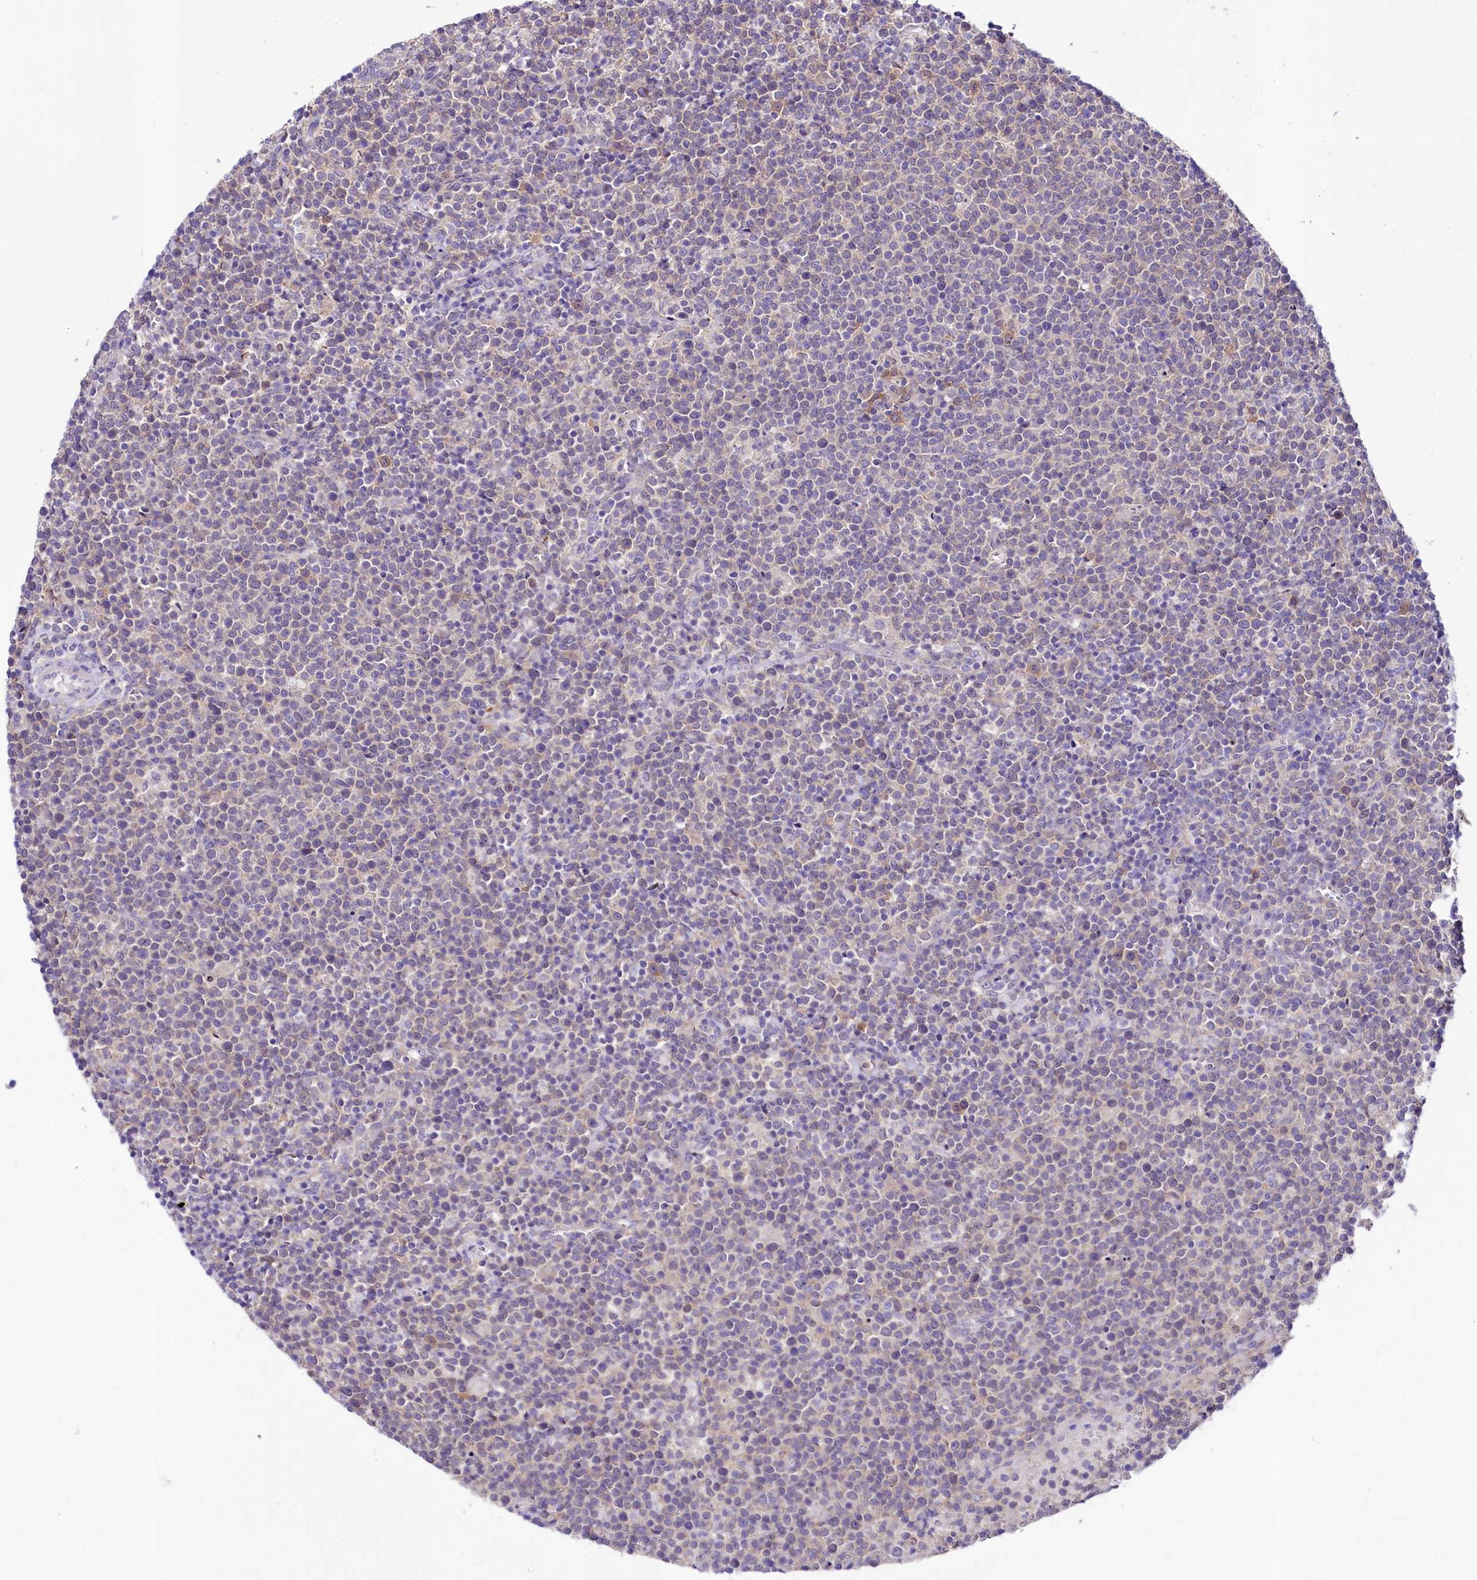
{"staining": {"intensity": "weak", "quantity": "<25%", "location": "cytoplasmic/membranous"}, "tissue": "lymphoma", "cell_type": "Tumor cells", "image_type": "cancer", "snomed": [{"axis": "morphology", "description": "Malignant lymphoma, non-Hodgkin's type, High grade"}, {"axis": "topography", "description": "Lymph node"}], "caption": "High-grade malignant lymphoma, non-Hodgkin's type stained for a protein using immunohistochemistry reveals no expression tumor cells.", "gene": "ABHD5", "patient": {"sex": "male", "age": 61}}